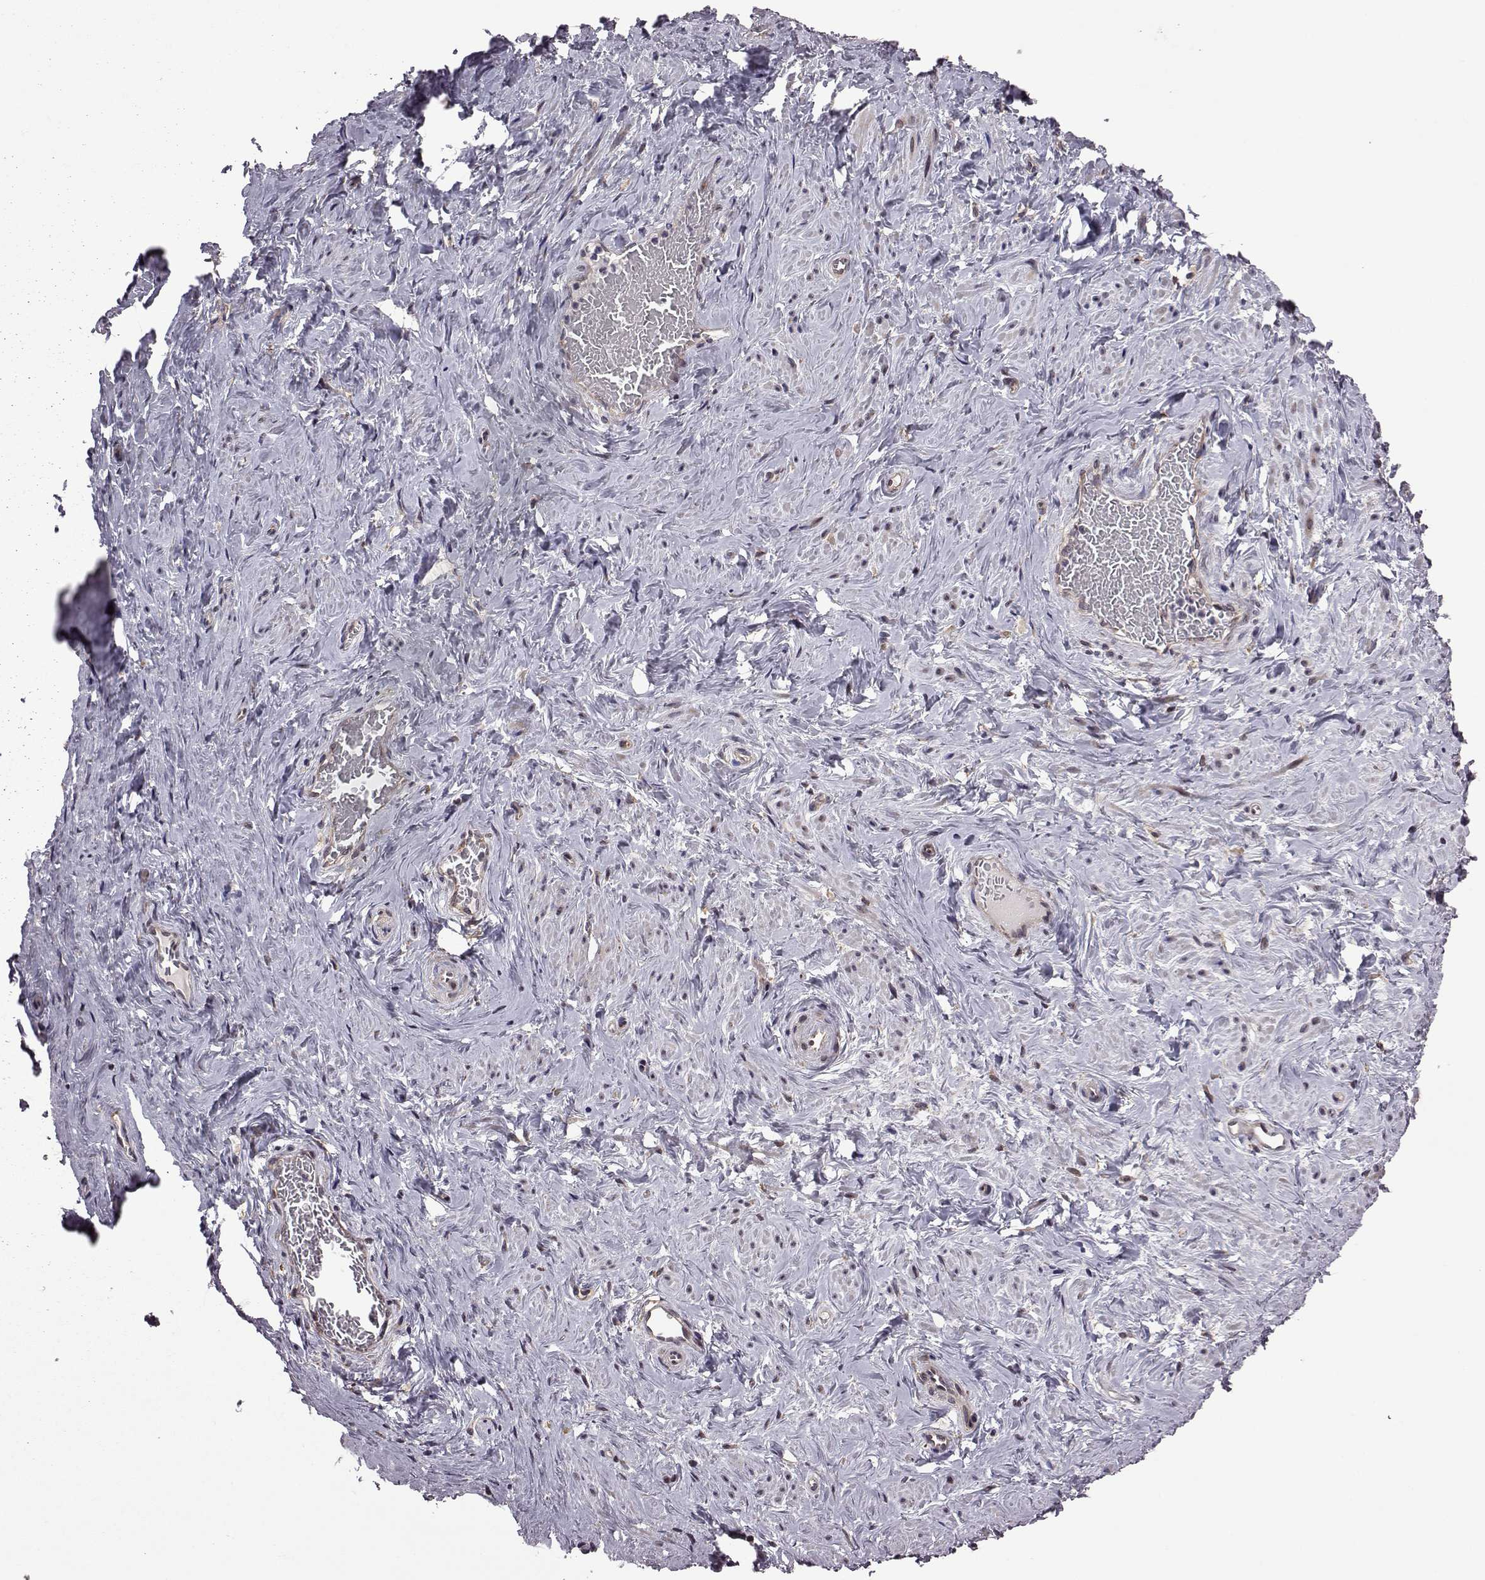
{"staining": {"intensity": "strong", "quantity": "25%-75%", "location": "cytoplasmic/membranous"}, "tissue": "vagina", "cell_type": "Squamous epithelial cells", "image_type": "normal", "snomed": [{"axis": "morphology", "description": "Normal tissue, NOS"}, {"axis": "topography", "description": "Vagina"}], "caption": "An immunohistochemistry (IHC) histopathology image of benign tissue is shown. Protein staining in brown highlights strong cytoplasmic/membranous positivity in vagina within squamous epithelial cells.", "gene": "URI1", "patient": {"sex": "female", "age": 45}}